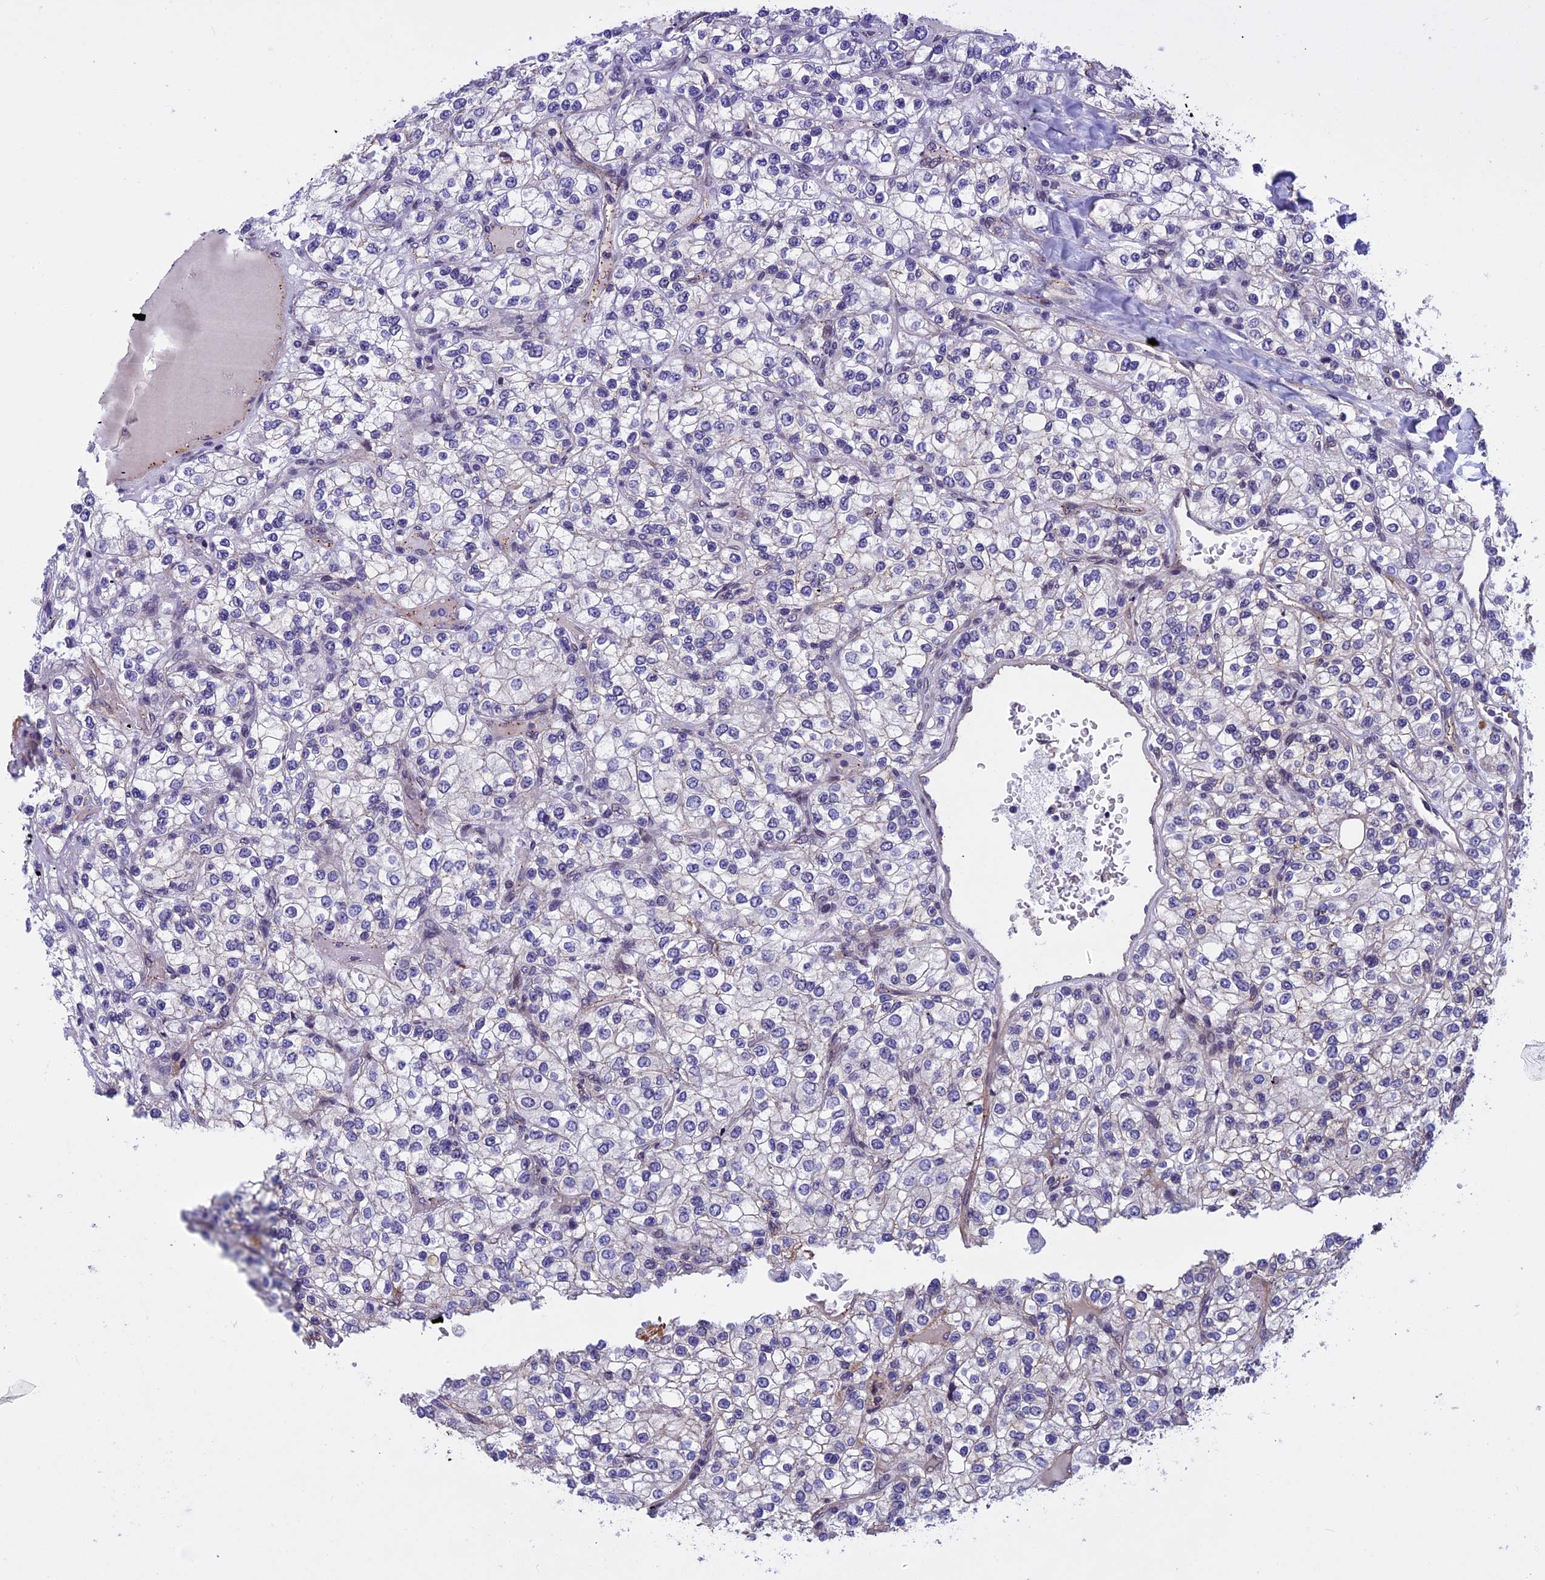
{"staining": {"intensity": "negative", "quantity": "none", "location": "none"}, "tissue": "renal cancer", "cell_type": "Tumor cells", "image_type": "cancer", "snomed": [{"axis": "morphology", "description": "Adenocarcinoma, NOS"}, {"axis": "topography", "description": "Kidney"}], "caption": "High power microscopy micrograph of an immunohistochemistry photomicrograph of renal cancer, revealing no significant expression in tumor cells.", "gene": "NIPBL", "patient": {"sex": "male", "age": 80}}